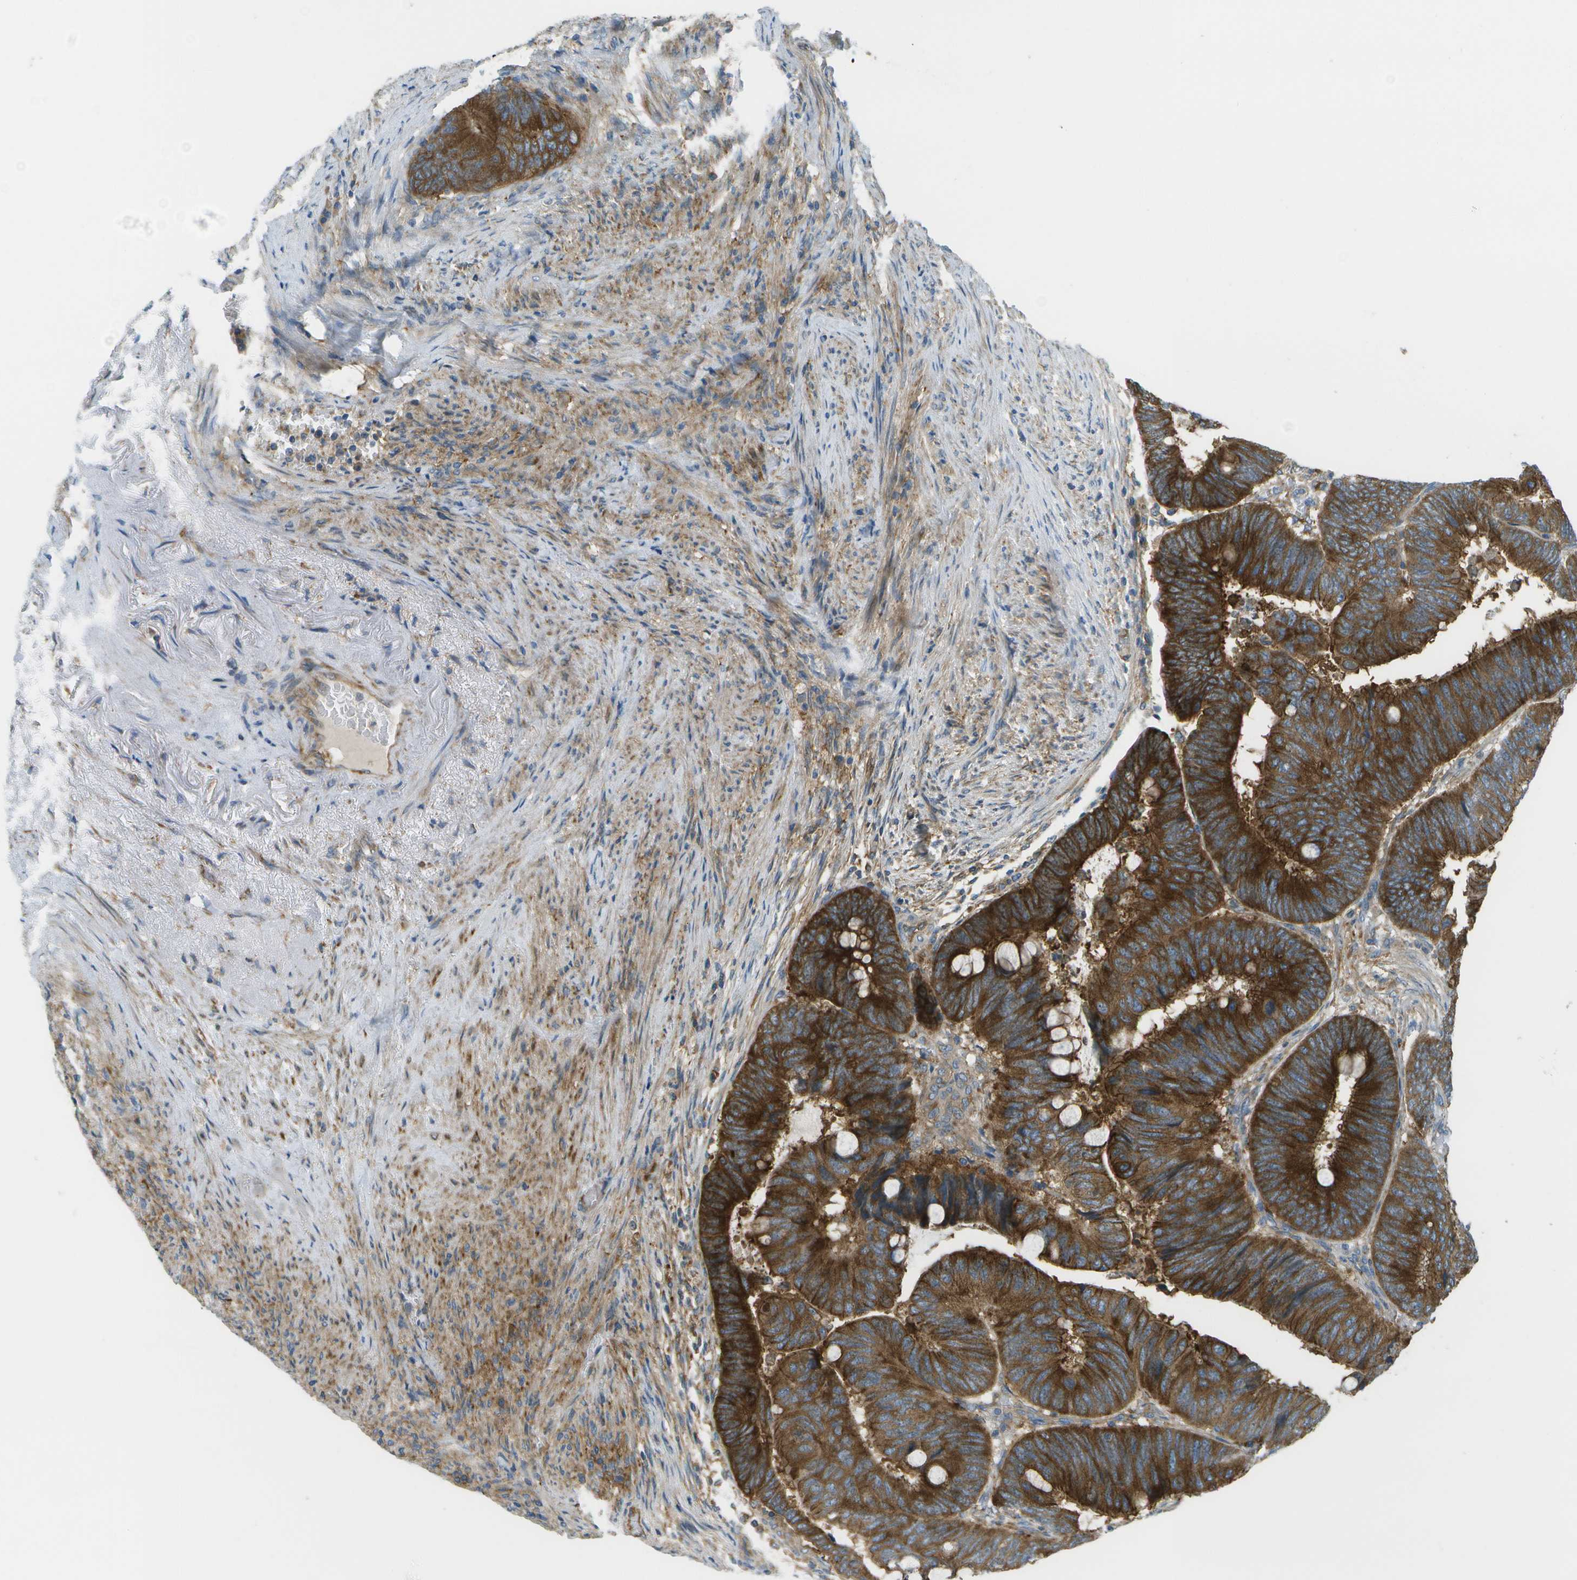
{"staining": {"intensity": "strong", "quantity": ">75%", "location": "cytoplasmic/membranous"}, "tissue": "colorectal cancer", "cell_type": "Tumor cells", "image_type": "cancer", "snomed": [{"axis": "morphology", "description": "Normal tissue, NOS"}, {"axis": "morphology", "description": "Adenocarcinoma, NOS"}, {"axis": "topography", "description": "Rectum"}], "caption": "Immunohistochemistry image of human adenocarcinoma (colorectal) stained for a protein (brown), which reveals high levels of strong cytoplasmic/membranous positivity in approximately >75% of tumor cells.", "gene": "WNK2", "patient": {"sex": "male", "age": 92}}